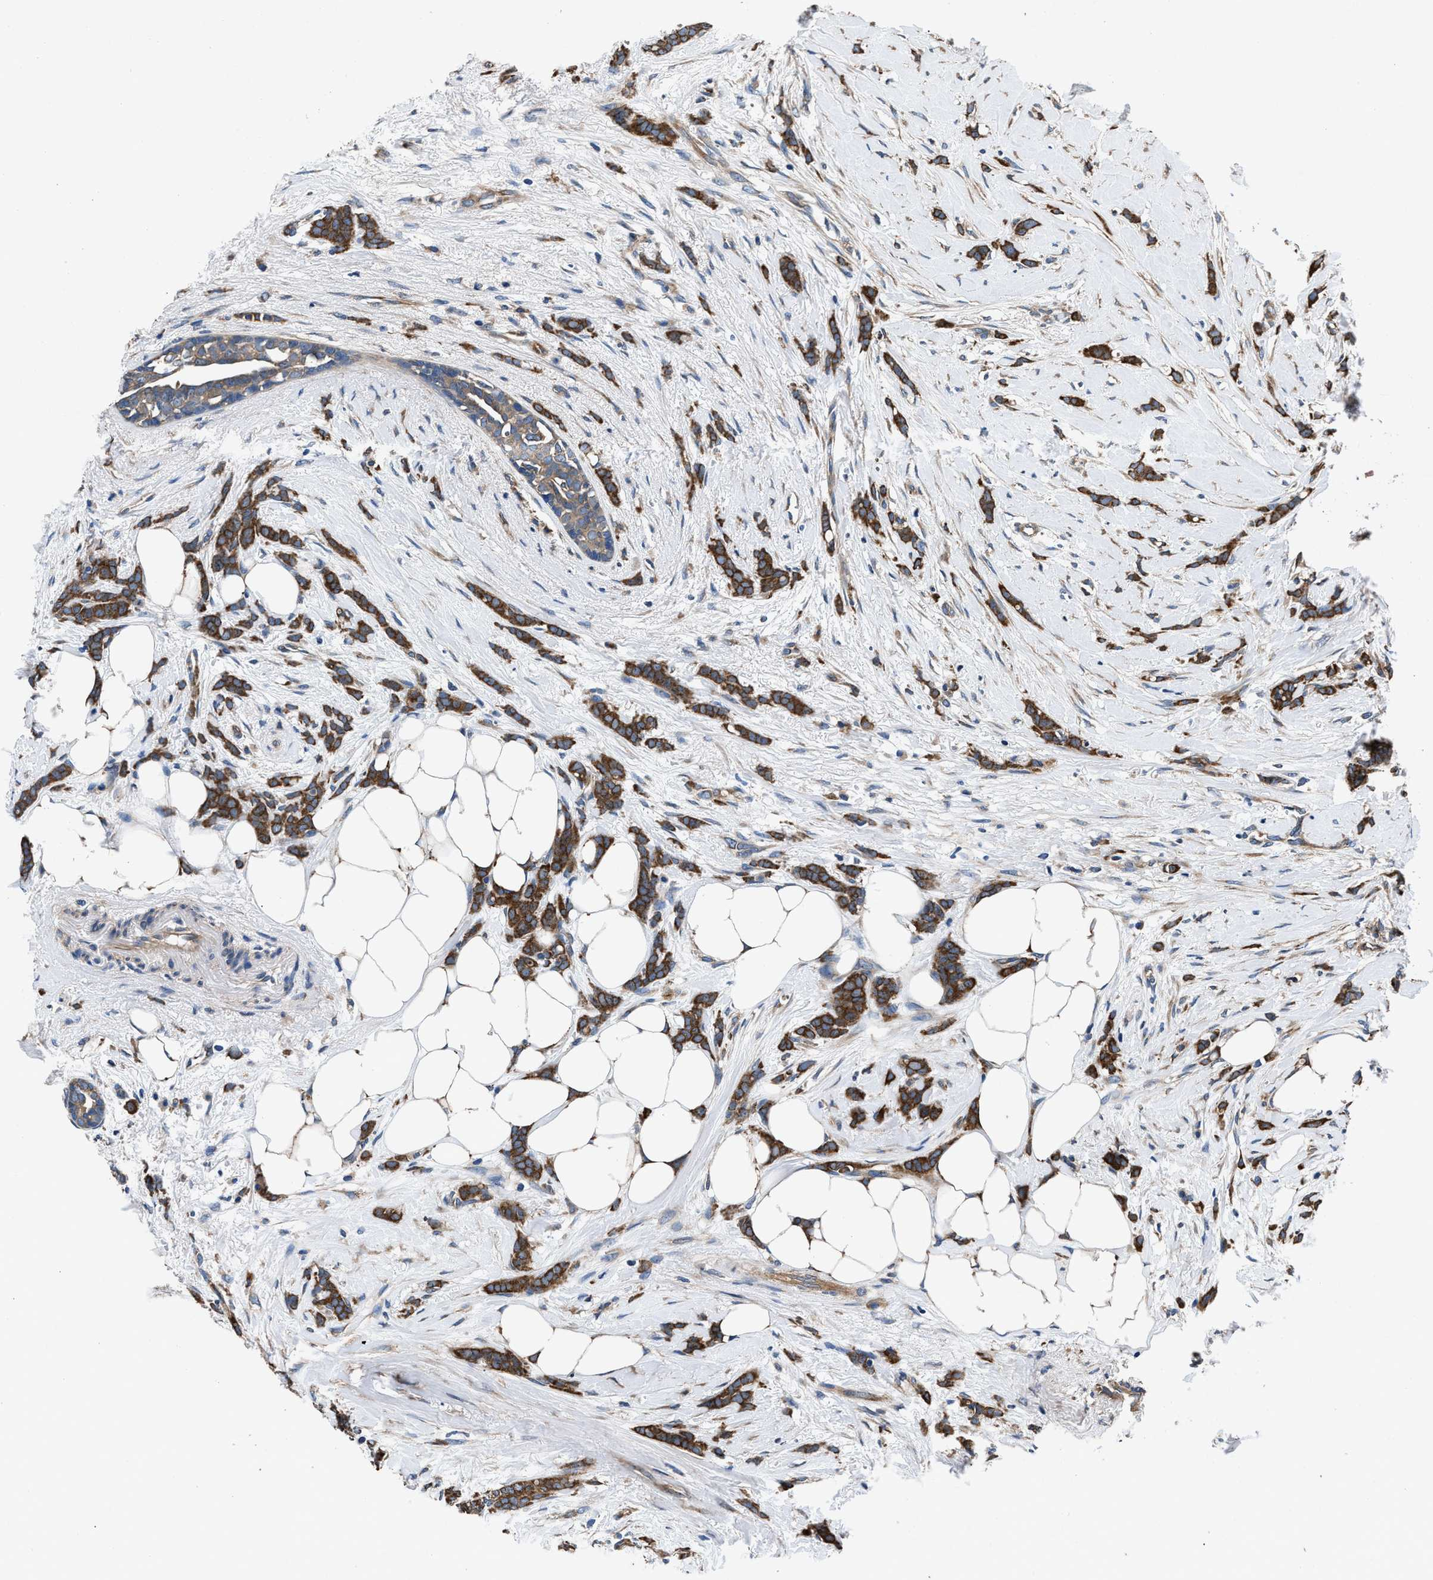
{"staining": {"intensity": "strong", "quantity": ">75%", "location": "cytoplasmic/membranous"}, "tissue": "breast cancer", "cell_type": "Tumor cells", "image_type": "cancer", "snomed": [{"axis": "morphology", "description": "Lobular carcinoma, in situ"}, {"axis": "morphology", "description": "Lobular carcinoma"}, {"axis": "topography", "description": "Breast"}], "caption": "The micrograph exhibits staining of breast cancer (lobular carcinoma in situ), revealing strong cytoplasmic/membranous protein expression (brown color) within tumor cells.", "gene": "DHRS7B", "patient": {"sex": "female", "age": 41}}